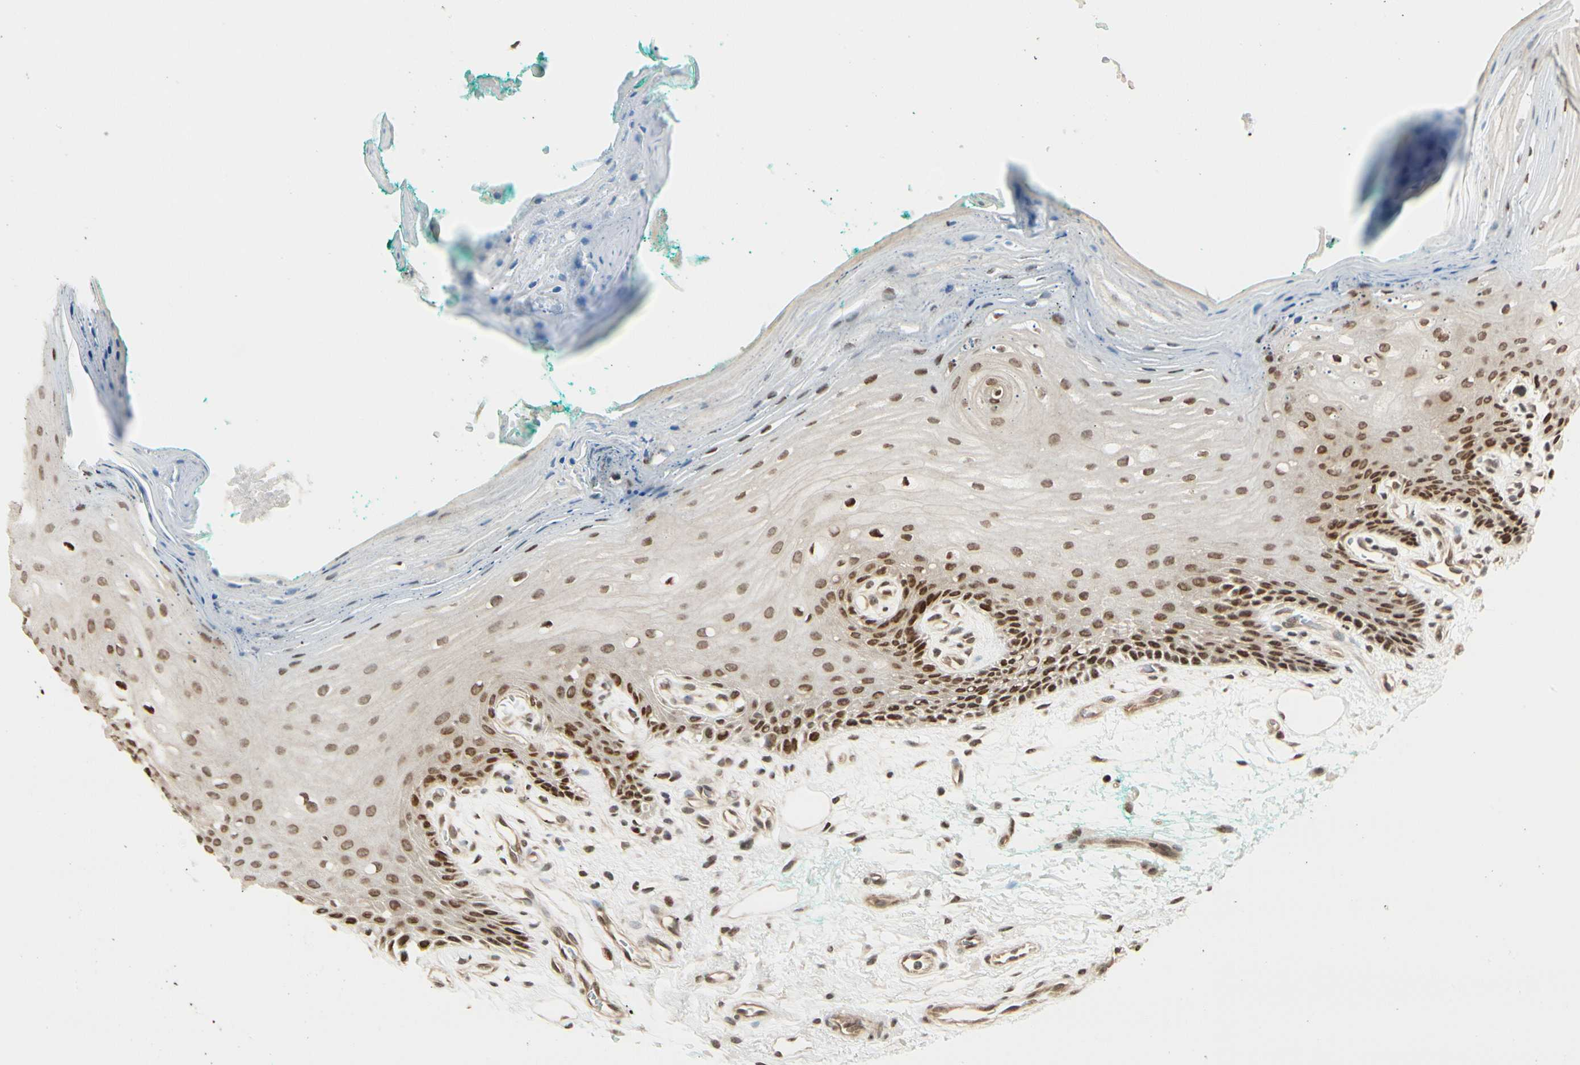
{"staining": {"intensity": "moderate", "quantity": "25%-75%", "location": "nuclear"}, "tissue": "oral mucosa", "cell_type": "Squamous epithelial cells", "image_type": "normal", "snomed": [{"axis": "morphology", "description": "Normal tissue, NOS"}, {"axis": "topography", "description": "Skeletal muscle"}, {"axis": "topography", "description": "Oral tissue"}, {"axis": "topography", "description": "Peripheral nerve tissue"}], "caption": "Immunohistochemistry image of unremarkable oral mucosa: oral mucosa stained using immunohistochemistry exhibits medium levels of moderate protein expression localized specifically in the nuclear of squamous epithelial cells, appearing as a nuclear brown color.", "gene": "SUFU", "patient": {"sex": "female", "age": 84}}